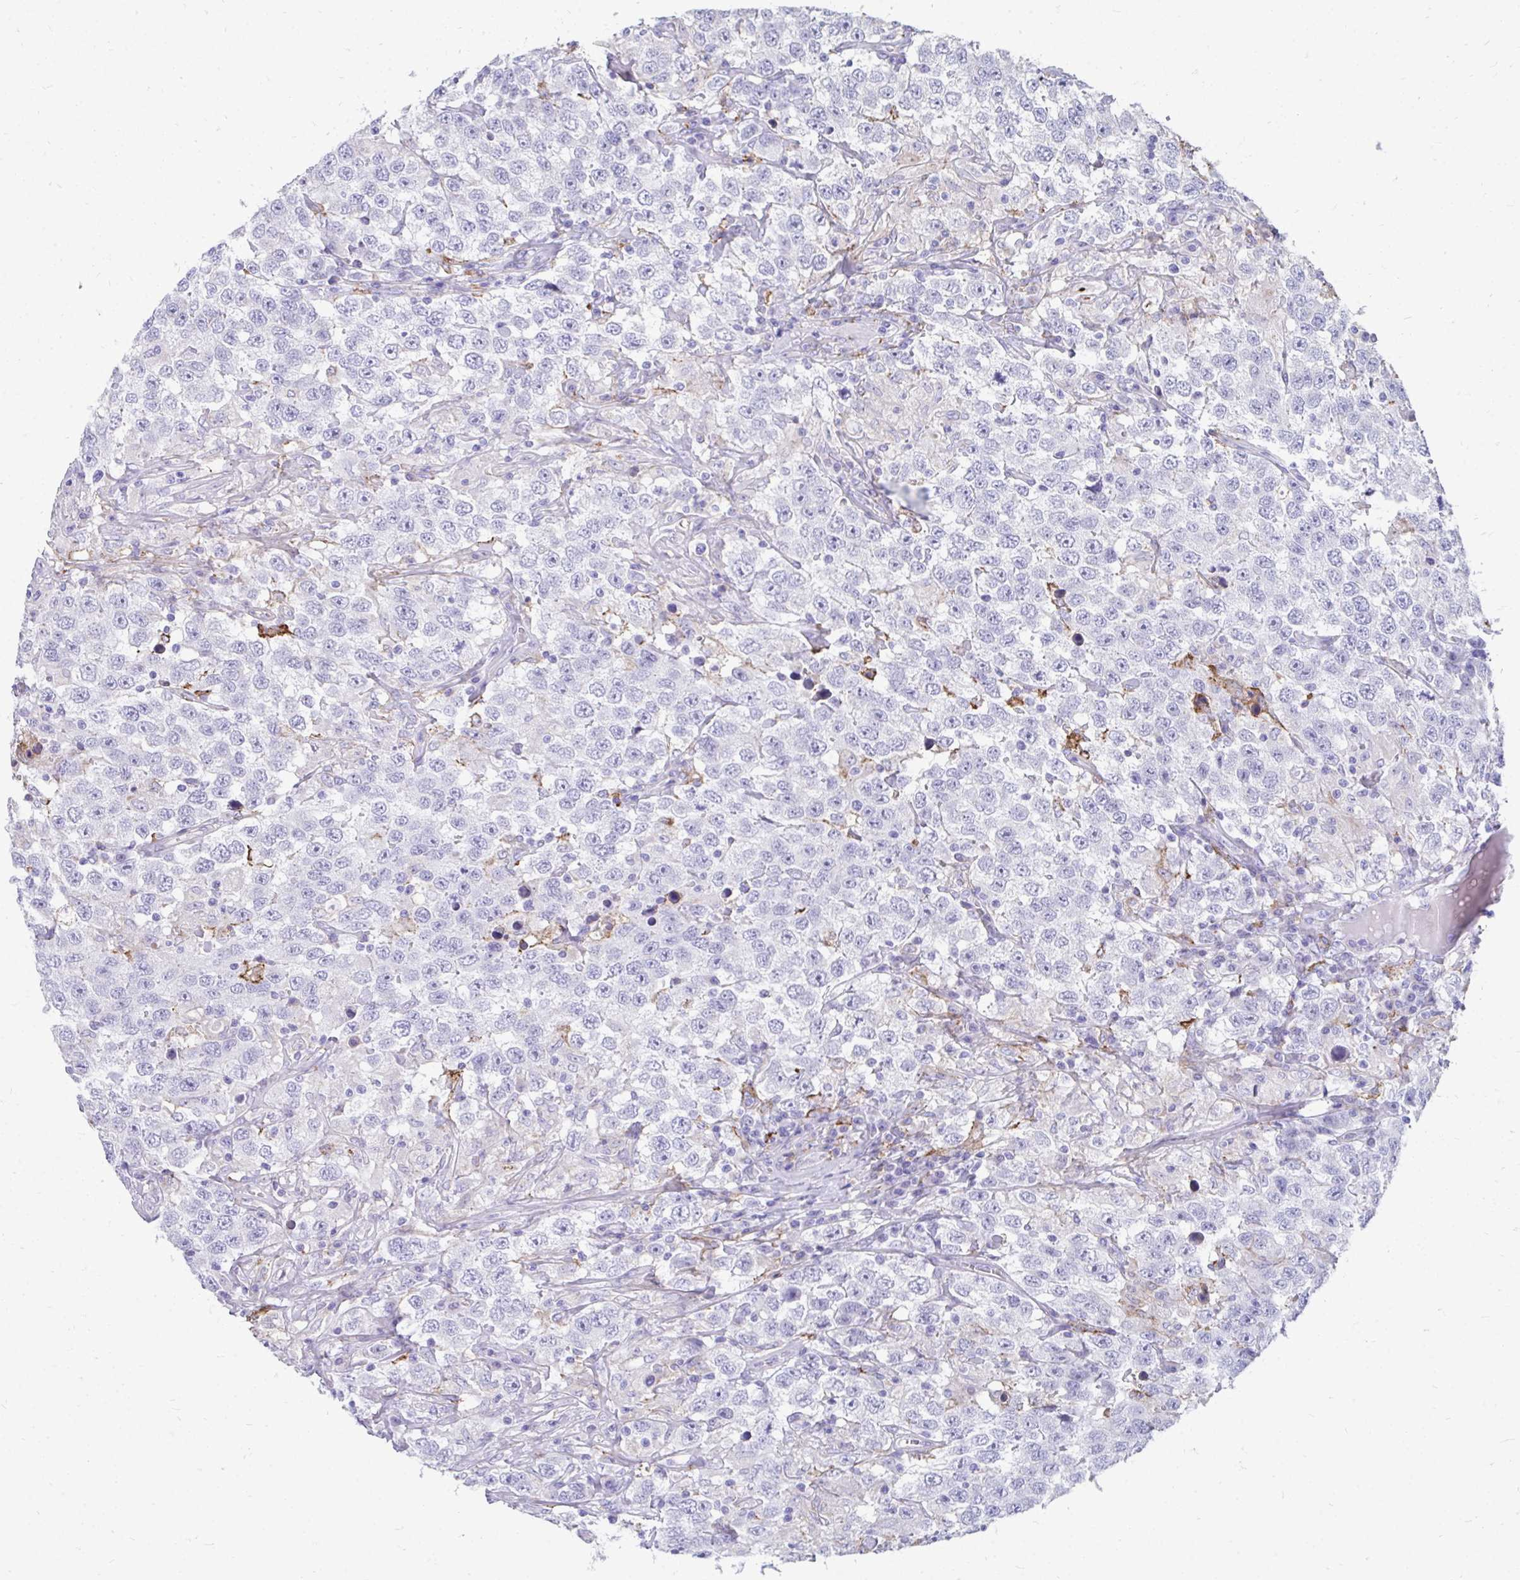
{"staining": {"intensity": "negative", "quantity": "none", "location": "none"}, "tissue": "testis cancer", "cell_type": "Tumor cells", "image_type": "cancer", "snomed": [{"axis": "morphology", "description": "Seminoma, NOS"}, {"axis": "topography", "description": "Testis"}], "caption": "Human testis cancer stained for a protein using IHC shows no expression in tumor cells.", "gene": "CD163", "patient": {"sex": "male", "age": 41}}